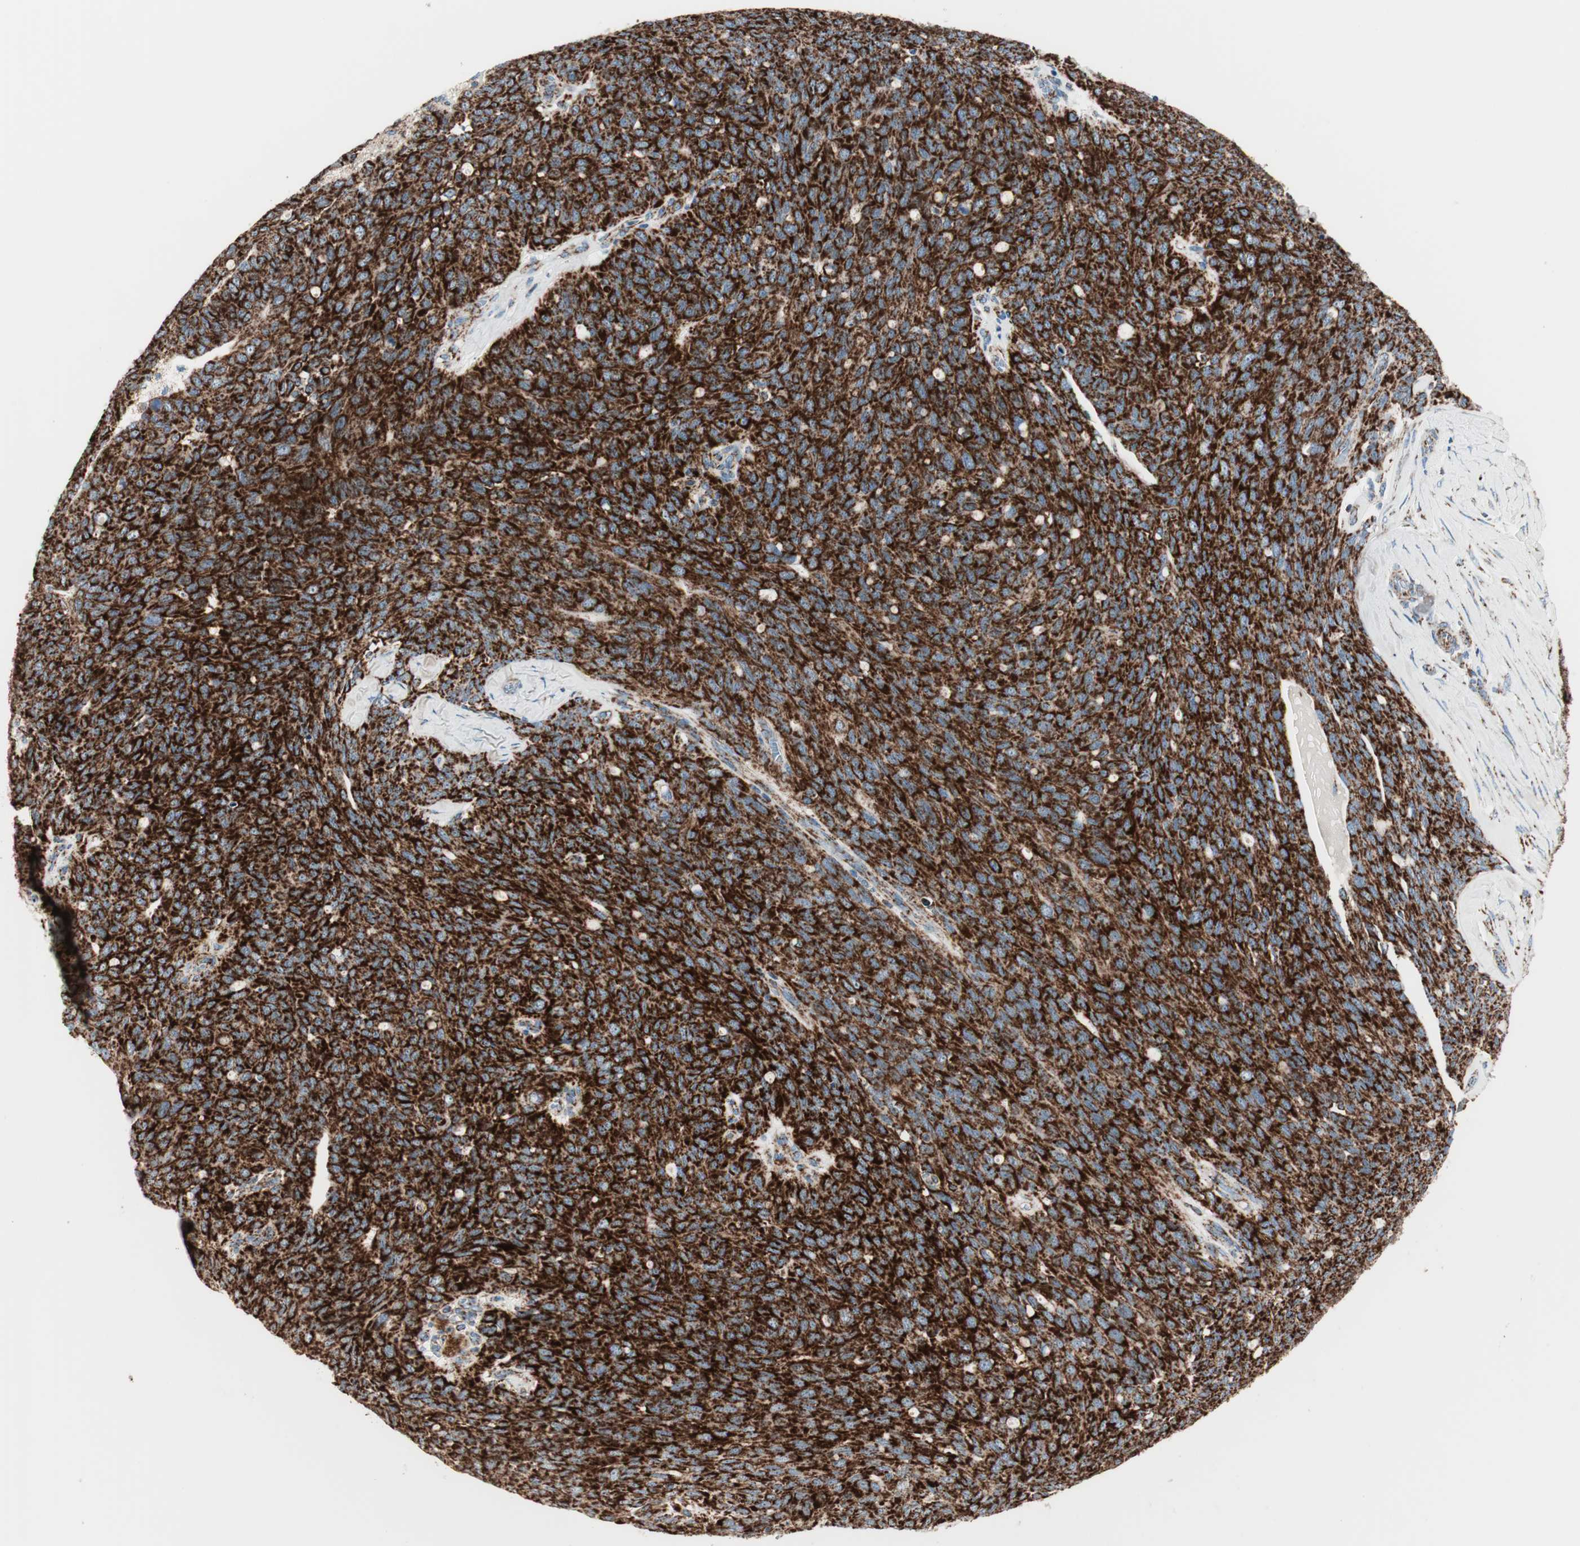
{"staining": {"intensity": "strong", "quantity": ">75%", "location": "cytoplasmic/membranous"}, "tissue": "ovarian cancer", "cell_type": "Tumor cells", "image_type": "cancer", "snomed": [{"axis": "morphology", "description": "Carcinoma, endometroid"}, {"axis": "topography", "description": "Ovary"}], "caption": "Approximately >75% of tumor cells in ovarian cancer reveal strong cytoplasmic/membranous protein positivity as visualized by brown immunohistochemical staining.", "gene": "TOMM20", "patient": {"sex": "female", "age": 60}}